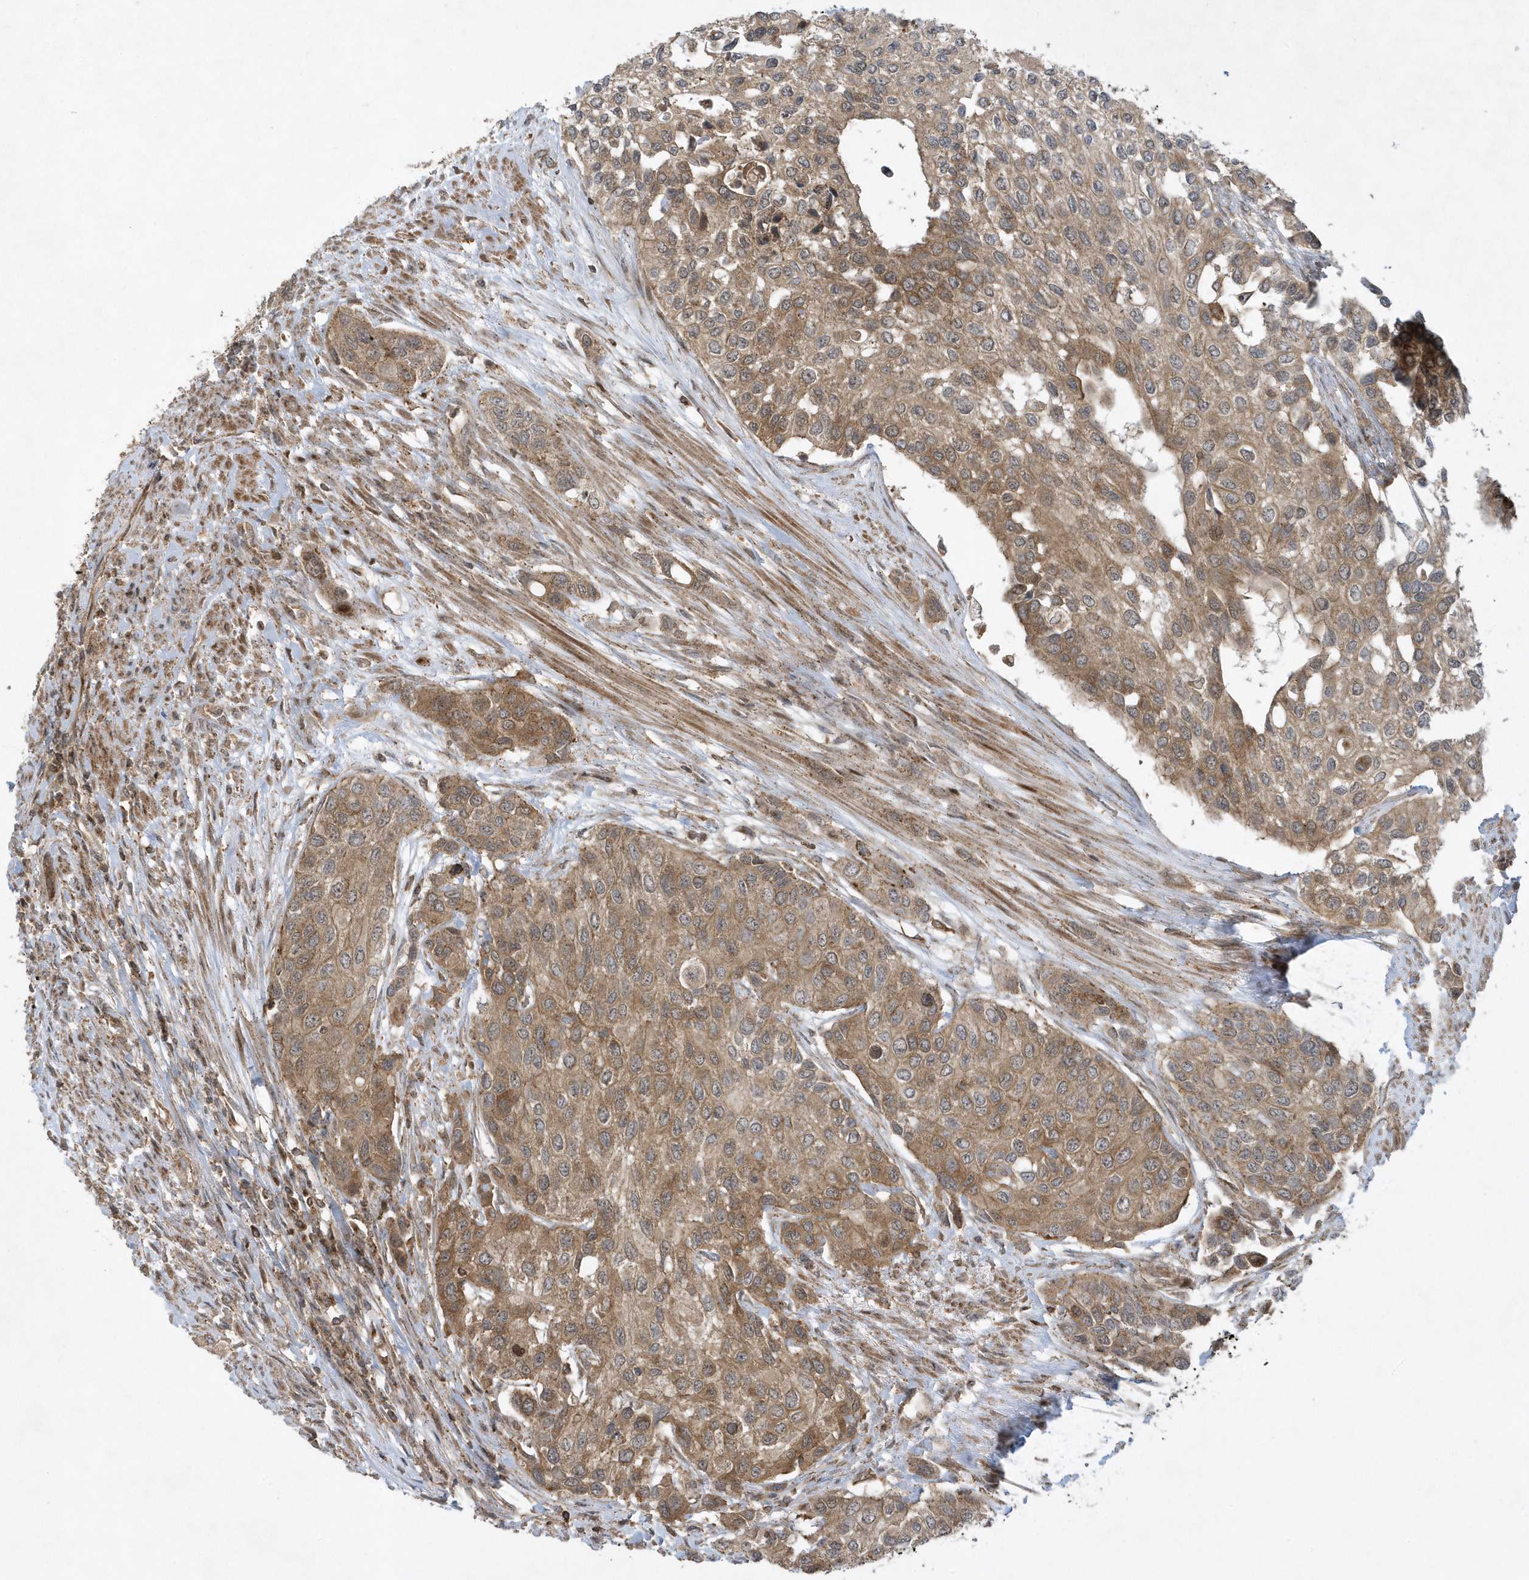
{"staining": {"intensity": "moderate", "quantity": ">75%", "location": "cytoplasmic/membranous"}, "tissue": "urothelial cancer", "cell_type": "Tumor cells", "image_type": "cancer", "snomed": [{"axis": "morphology", "description": "Normal tissue, NOS"}, {"axis": "morphology", "description": "Urothelial carcinoma, High grade"}, {"axis": "topography", "description": "Vascular tissue"}, {"axis": "topography", "description": "Urinary bladder"}], "caption": "Immunohistochemistry histopathology image of neoplastic tissue: urothelial cancer stained using immunohistochemistry exhibits medium levels of moderate protein expression localized specifically in the cytoplasmic/membranous of tumor cells, appearing as a cytoplasmic/membranous brown color.", "gene": "STAMBP", "patient": {"sex": "female", "age": 56}}